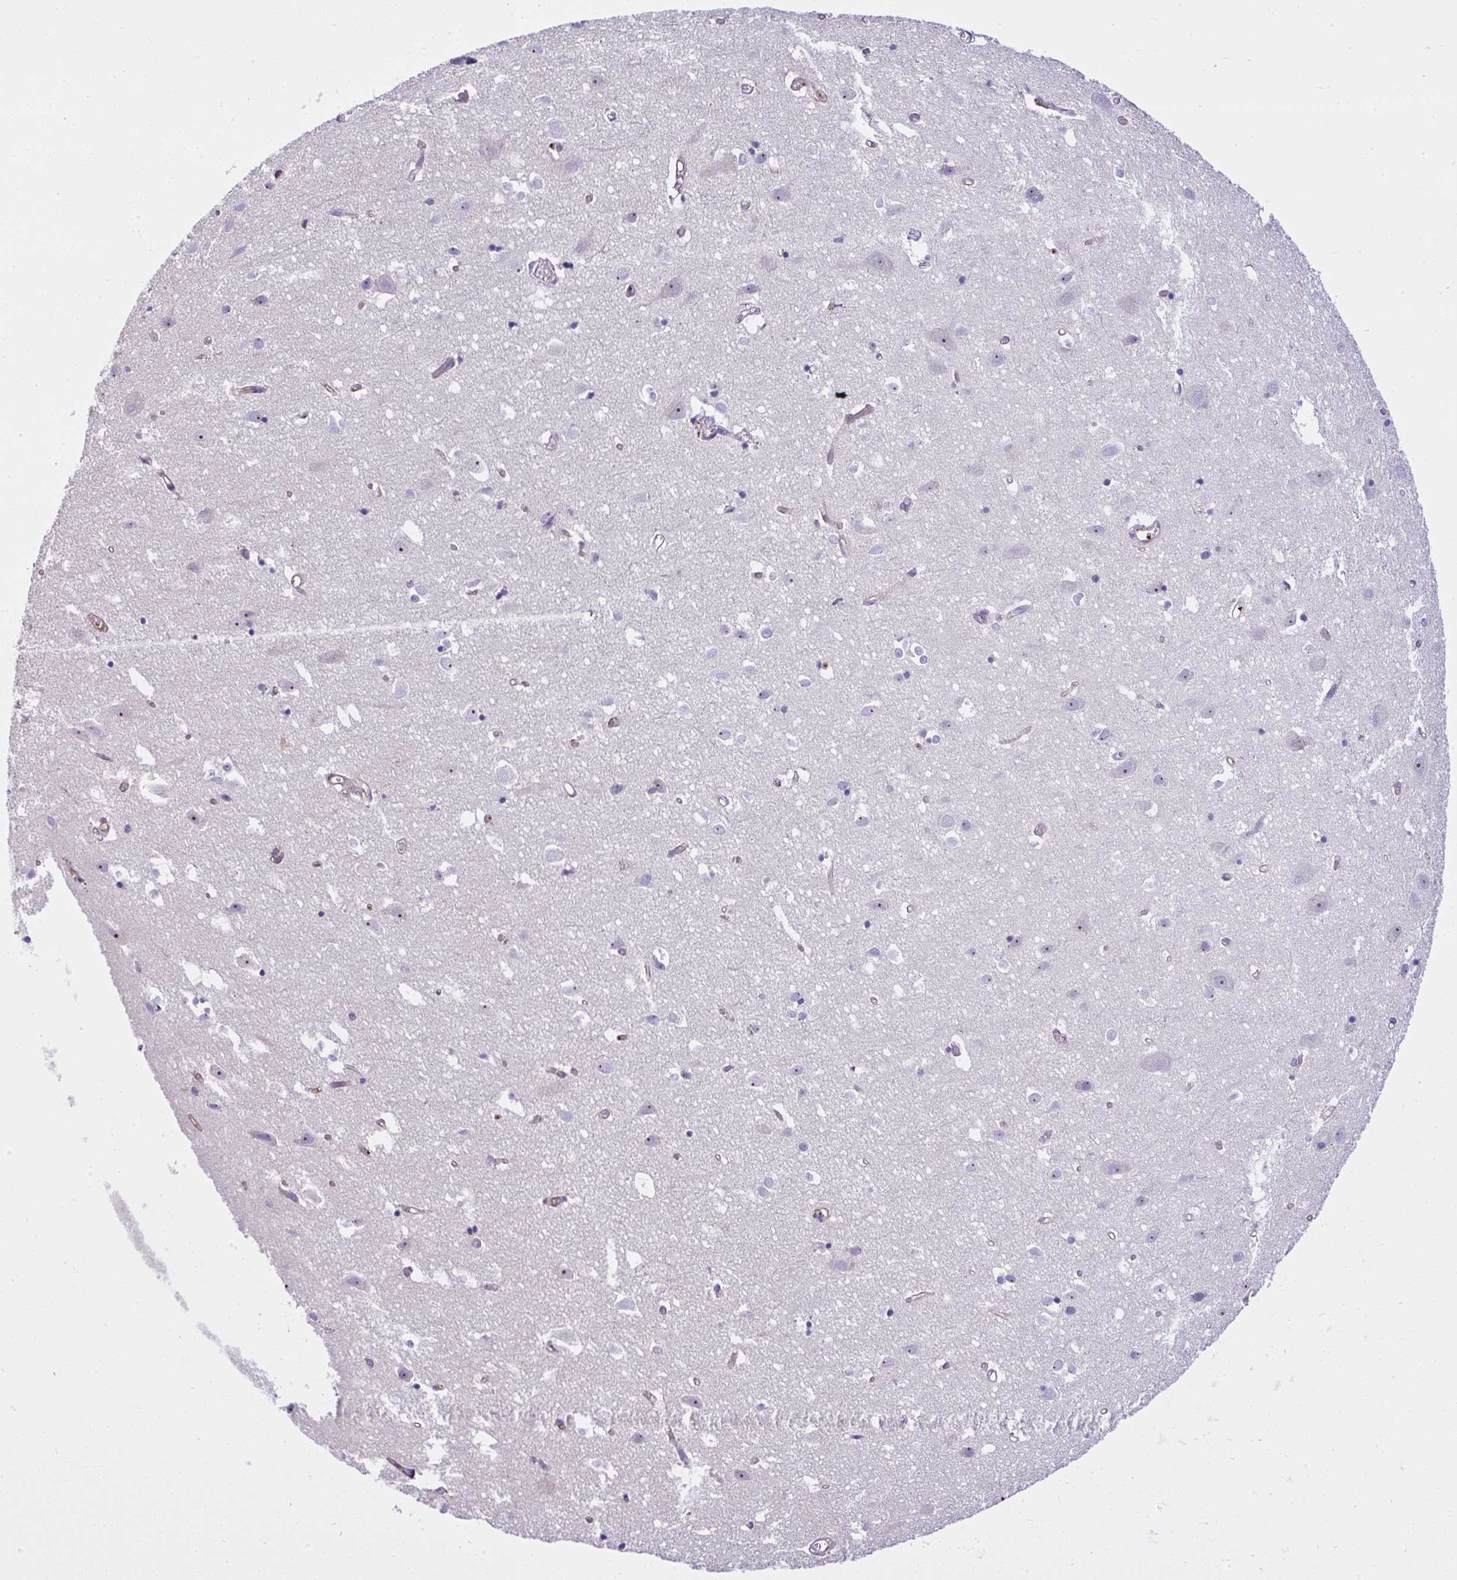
{"staining": {"intensity": "negative", "quantity": "none", "location": "none"}, "tissue": "cerebral cortex", "cell_type": "Endothelial cells", "image_type": "normal", "snomed": [{"axis": "morphology", "description": "Normal tissue, NOS"}, {"axis": "topography", "description": "Cerebral cortex"}], "caption": "Cerebral cortex stained for a protein using immunohistochemistry (IHC) shows no positivity endothelial cells.", "gene": "CCDC142", "patient": {"sex": "male", "age": 70}}